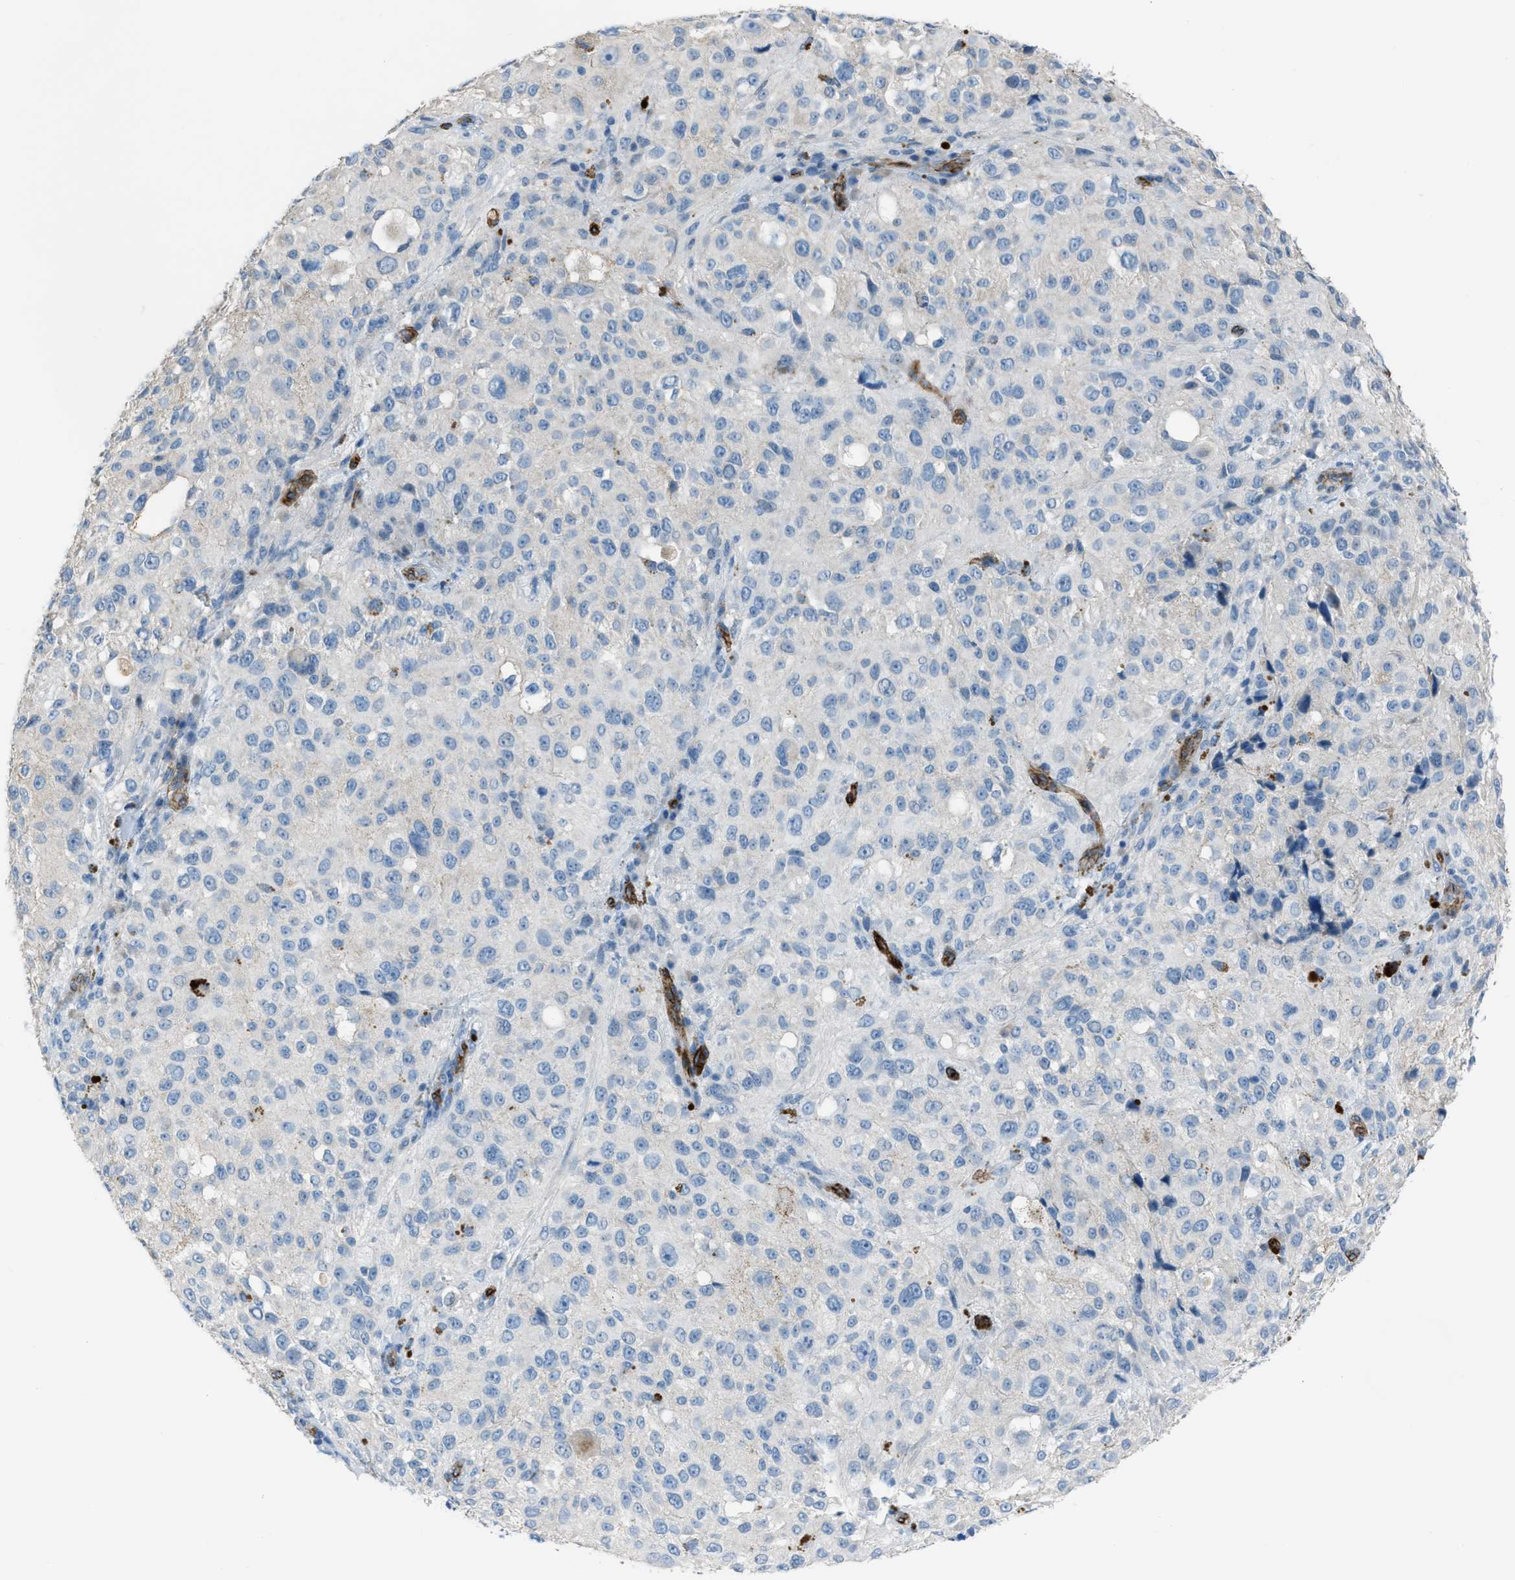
{"staining": {"intensity": "negative", "quantity": "none", "location": "none"}, "tissue": "melanoma", "cell_type": "Tumor cells", "image_type": "cancer", "snomed": [{"axis": "morphology", "description": "Necrosis, NOS"}, {"axis": "morphology", "description": "Malignant melanoma, NOS"}, {"axis": "topography", "description": "Skin"}], "caption": "Tumor cells are negative for brown protein staining in malignant melanoma.", "gene": "SLC22A15", "patient": {"sex": "female", "age": 87}}